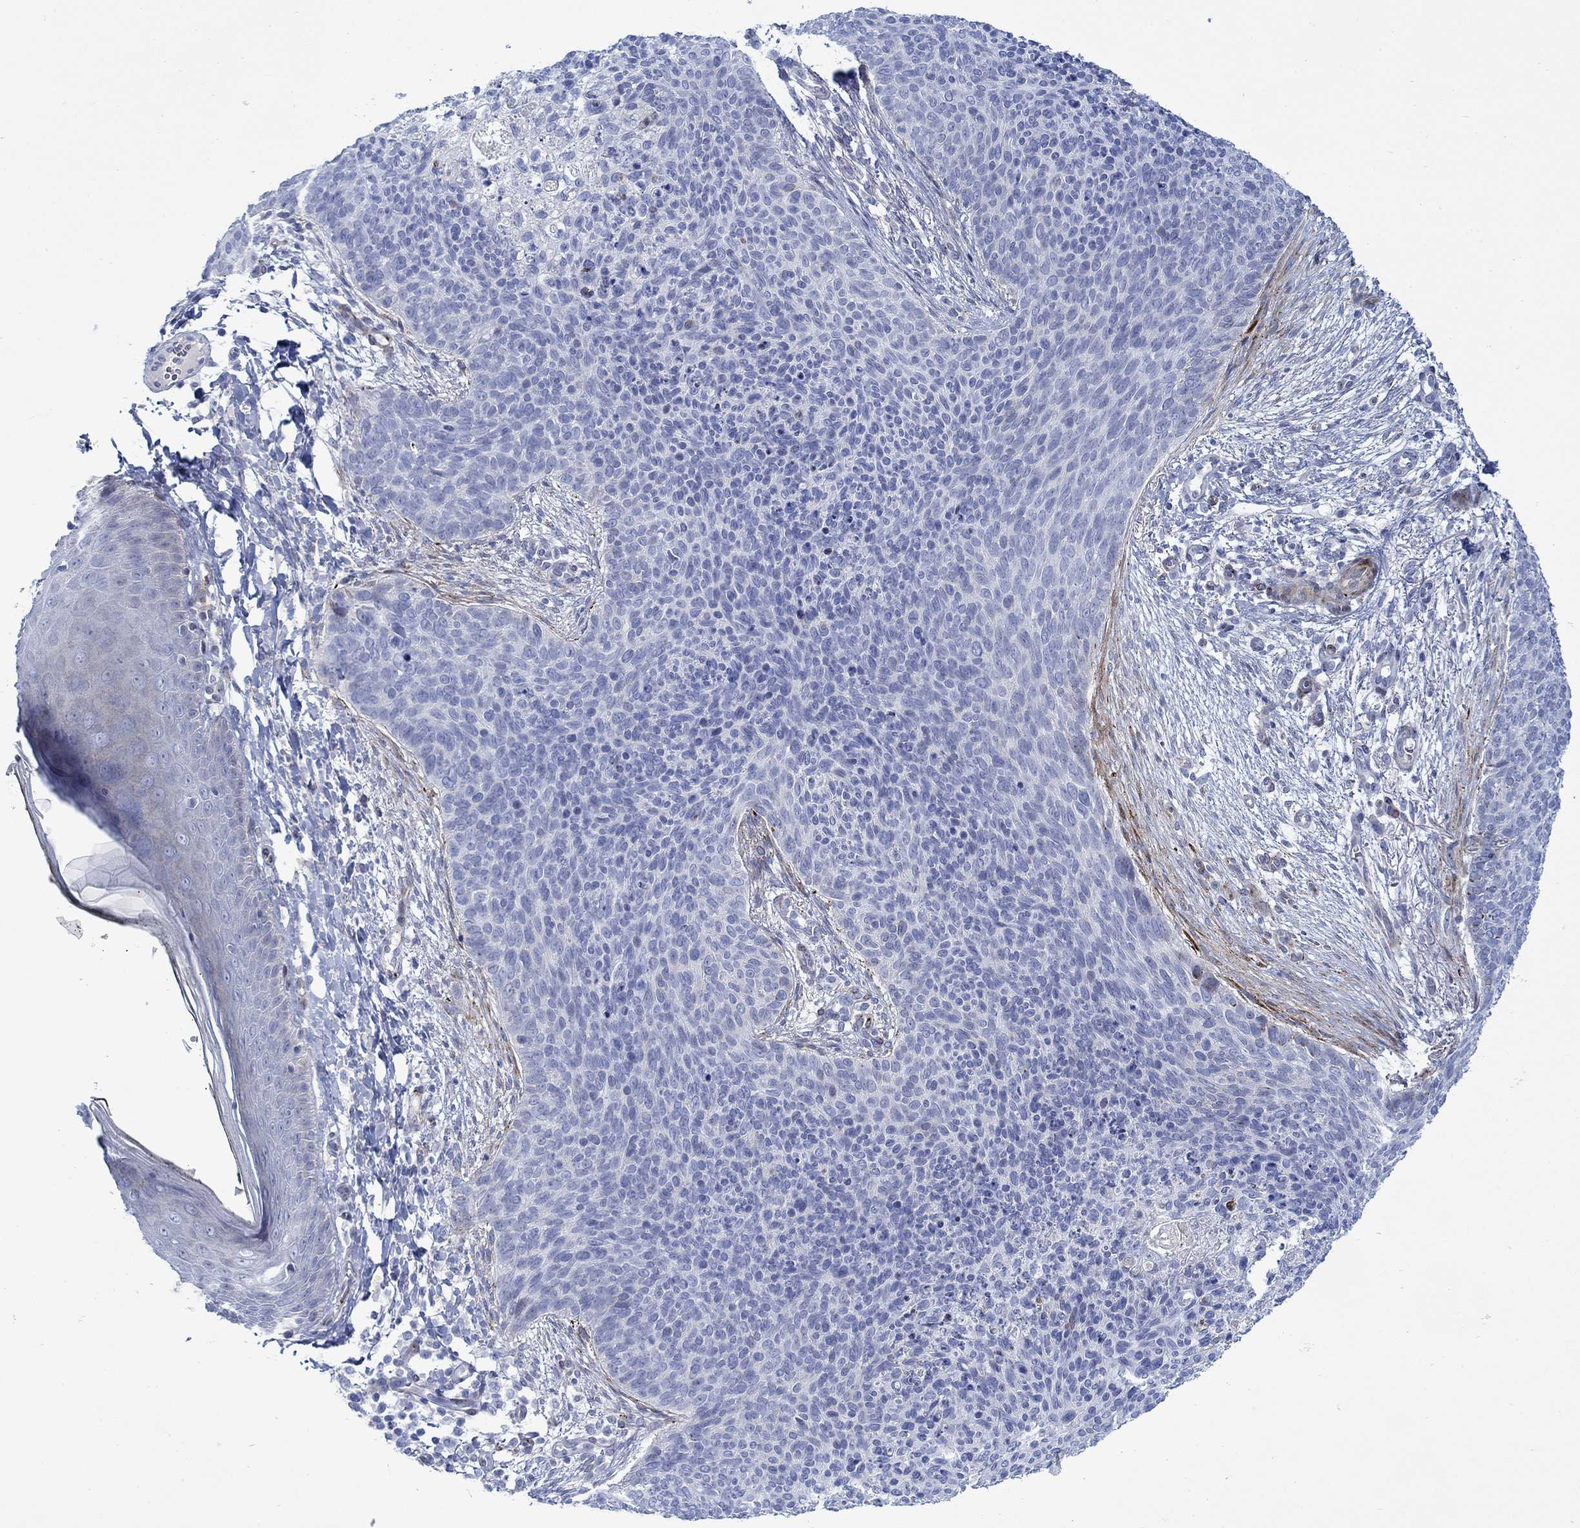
{"staining": {"intensity": "negative", "quantity": "none", "location": "none"}, "tissue": "skin cancer", "cell_type": "Tumor cells", "image_type": "cancer", "snomed": [{"axis": "morphology", "description": "Basal cell carcinoma"}, {"axis": "topography", "description": "Skin"}], "caption": "Basal cell carcinoma (skin) was stained to show a protein in brown. There is no significant positivity in tumor cells.", "gene": "KSR2", "patient": {"sex": "male", "age": 64}}